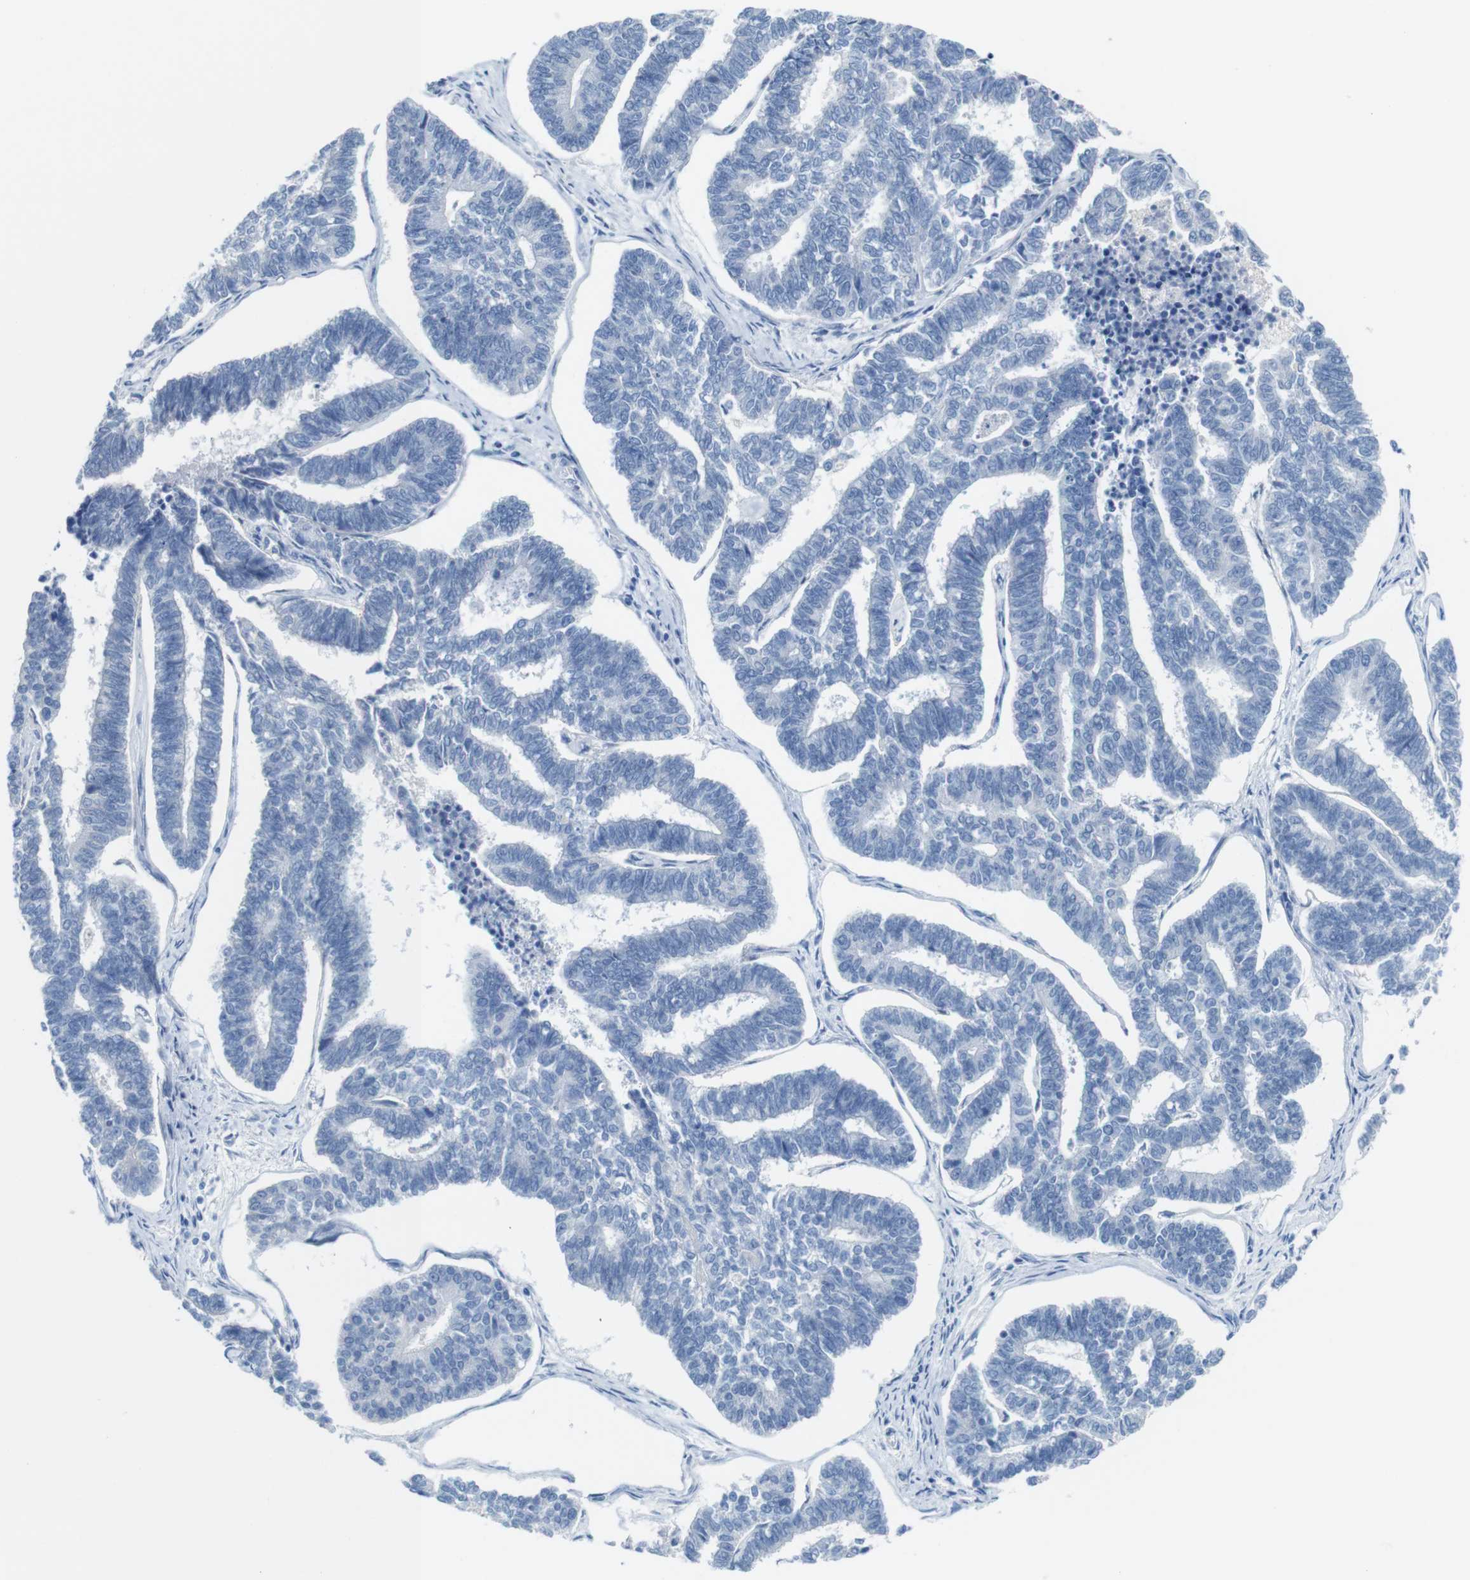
{"staining": {"intensity": "negative", "quantity": "none", "location": "none"}, "tissue": "endometrial cancer", "cell_type": "Tumor cells", "image_type": "cancer", "snomed": [{"axis": "morphology", "description": "Adenocarcinoma, NOS"}, {"axis": "topography", "description": "Endometrium"}], "caption": "DAB immunohistochemical staining of endometrial cancer (adenocarcinoma) exhibits no significant staining in tumor cells. The staining is performed using DAB (3,3'-diaminobenzidine) brown chromogen with nuclei counter-stained in using hematoxylin.", "gene": "IGSF8", "patient": {"sex": "female", "age": 70}}